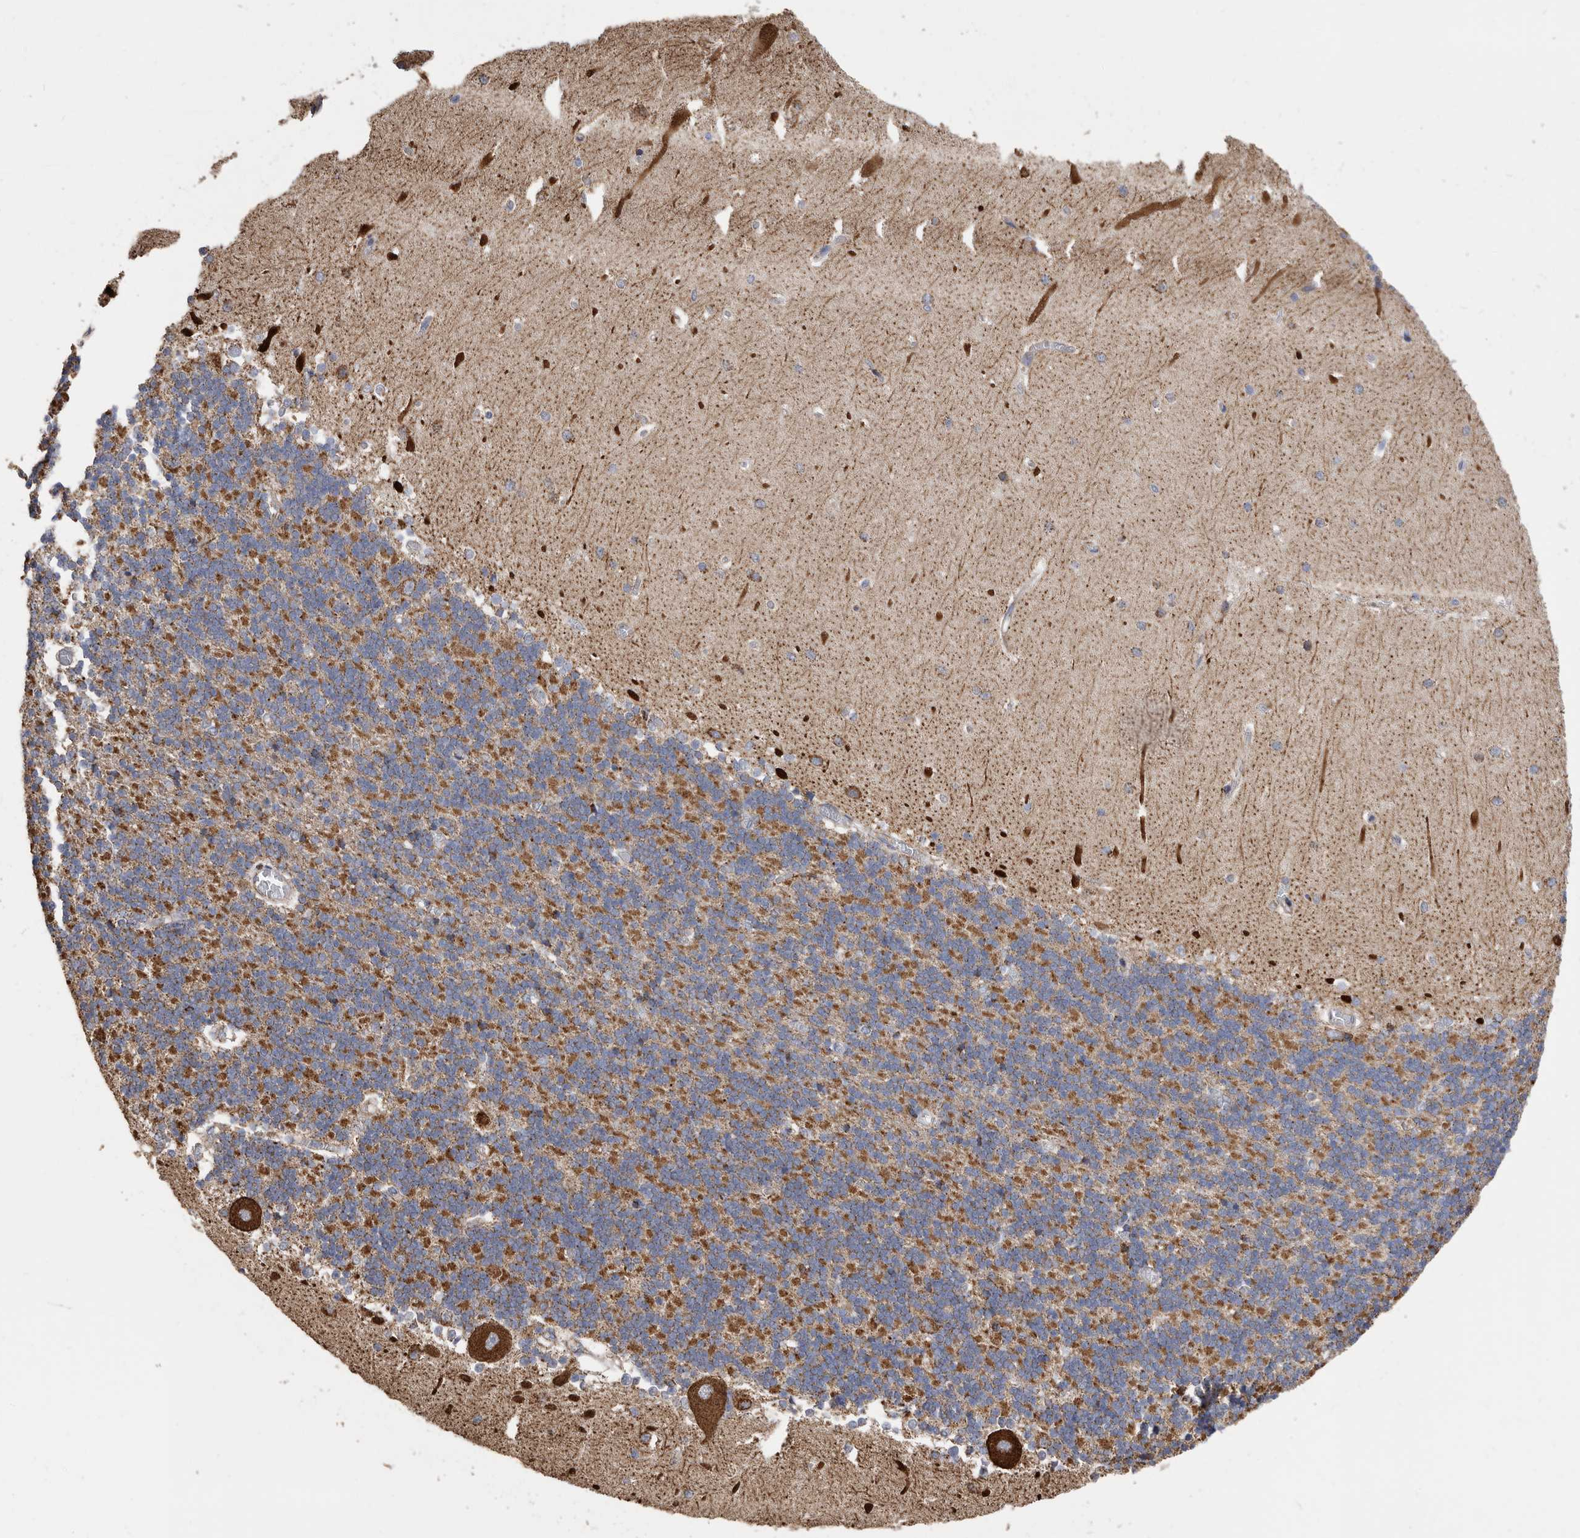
{"staining": {"intensity": "weak", "quantity": ">75%", "location": "cytoplasmic/membranous"}, "tissue": "cerebellum", "cell_type": "Cells in granular layer", "image_type": "normal", "snomed": [{"axis": "morphology", "description": "Normal tissue, NOS"}, {"axis": "topography", "description": "Cerebellum"}], "caption": "Brown immunohistochemical staining in benign human cerebellum demonstrates weak cytoplasmic/membranous positivity in about >75% of cells in granular layer.", "gene": "WFDC1", "patient": {"sex": "male", "age": 37}}